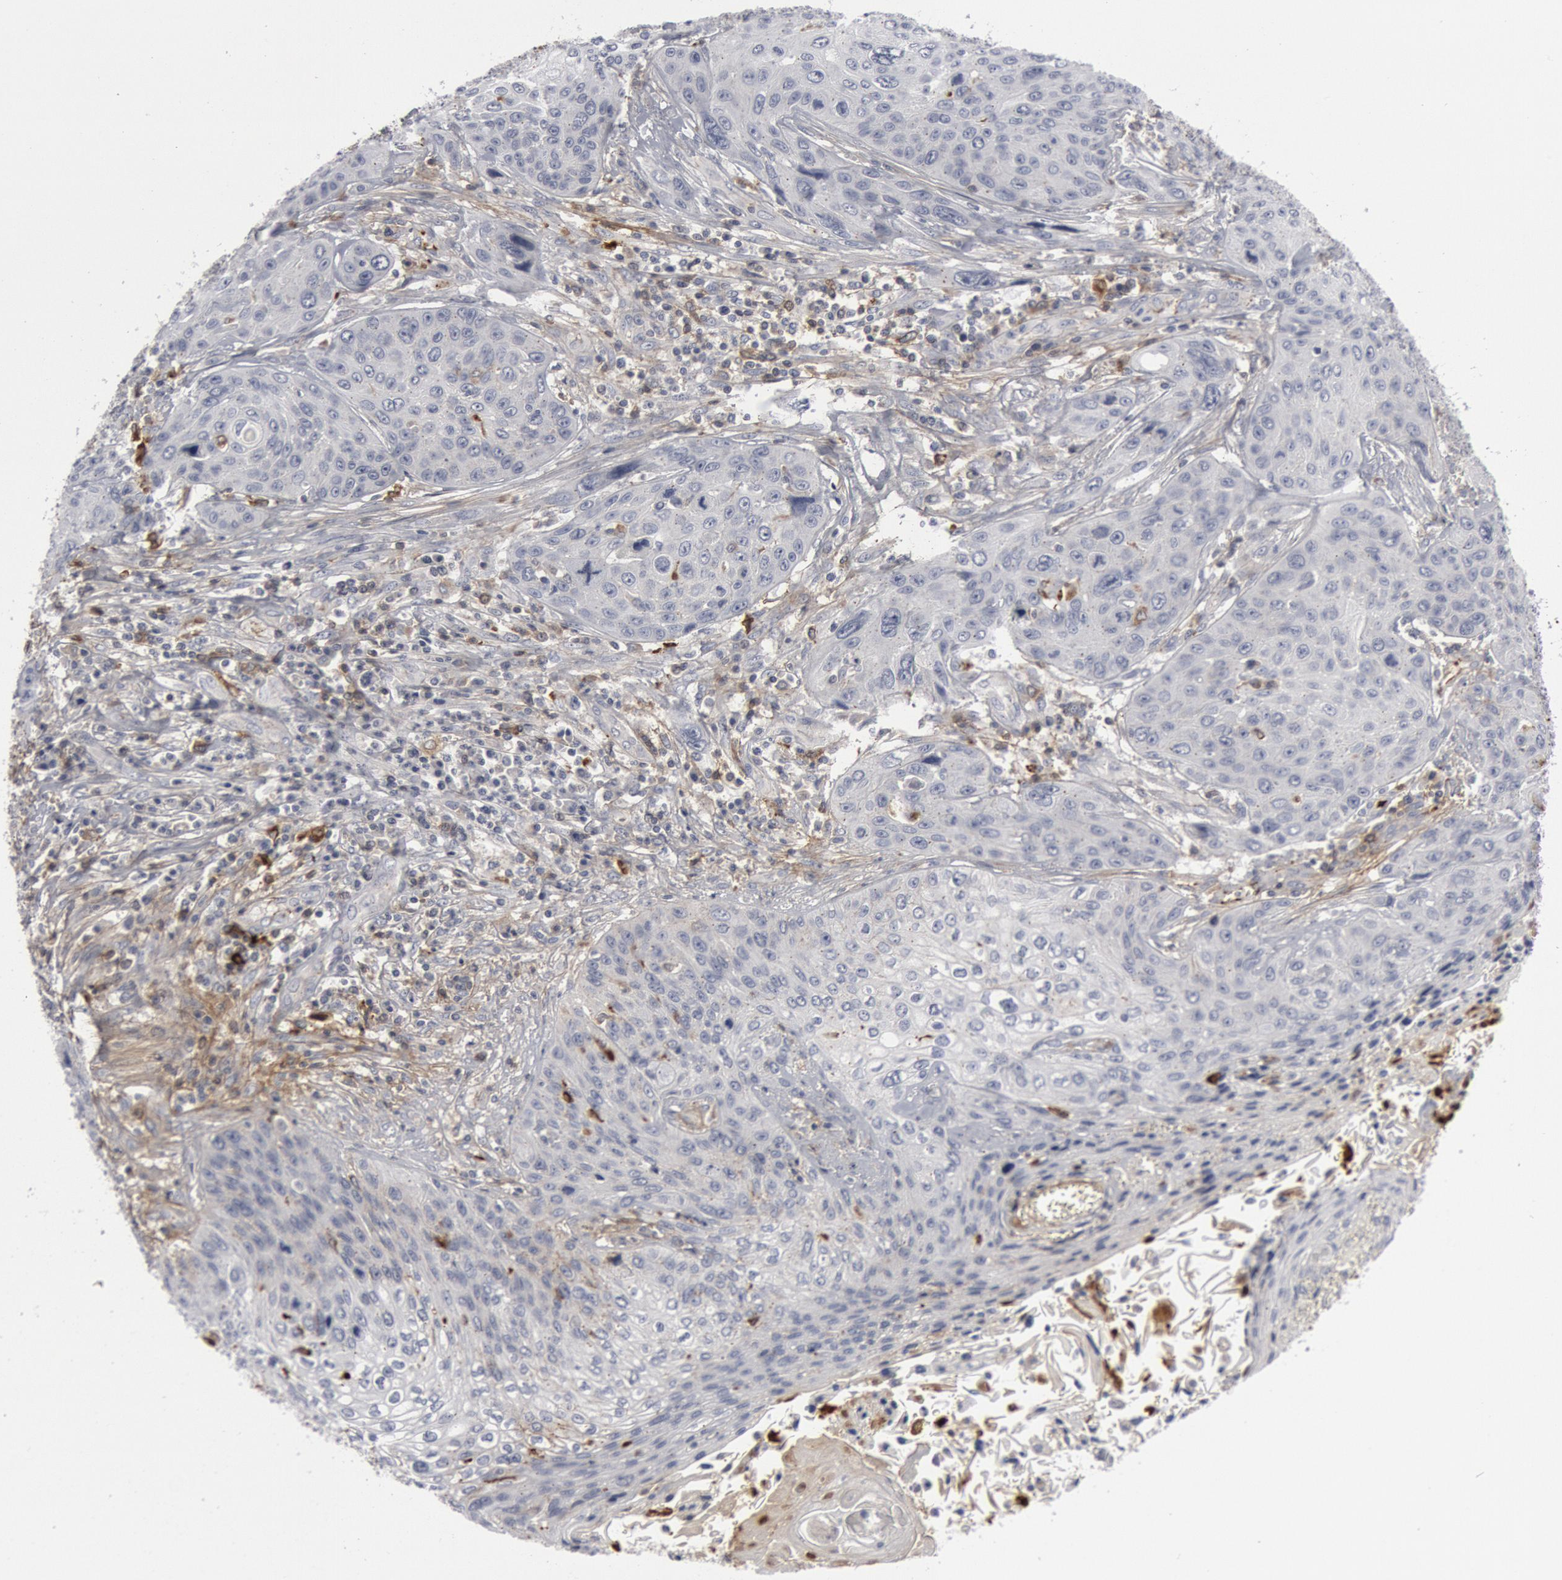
{"staining": {"intensity": "negative", "quantity": "none", "location": "none"}, "tissue": "cervical cancer", "cell_type": "Tumor cells", "image_type": "cancer", "snomed": [{"axis": "morphology", "description": "Squamous cell carcinoma, NOS"}, {"axis": "topography", "description": "Cervix"}], "caption": "High power microscopy micrograph of an IHC micrograph of cervical squamous cell carcinoma, revealing no significant positivity in tumor cells. (DAB IHC visualized using brightfield microscopy, high magnification).", "gene": "C1QC", "patient": {"sex": "female", "age": 32}}